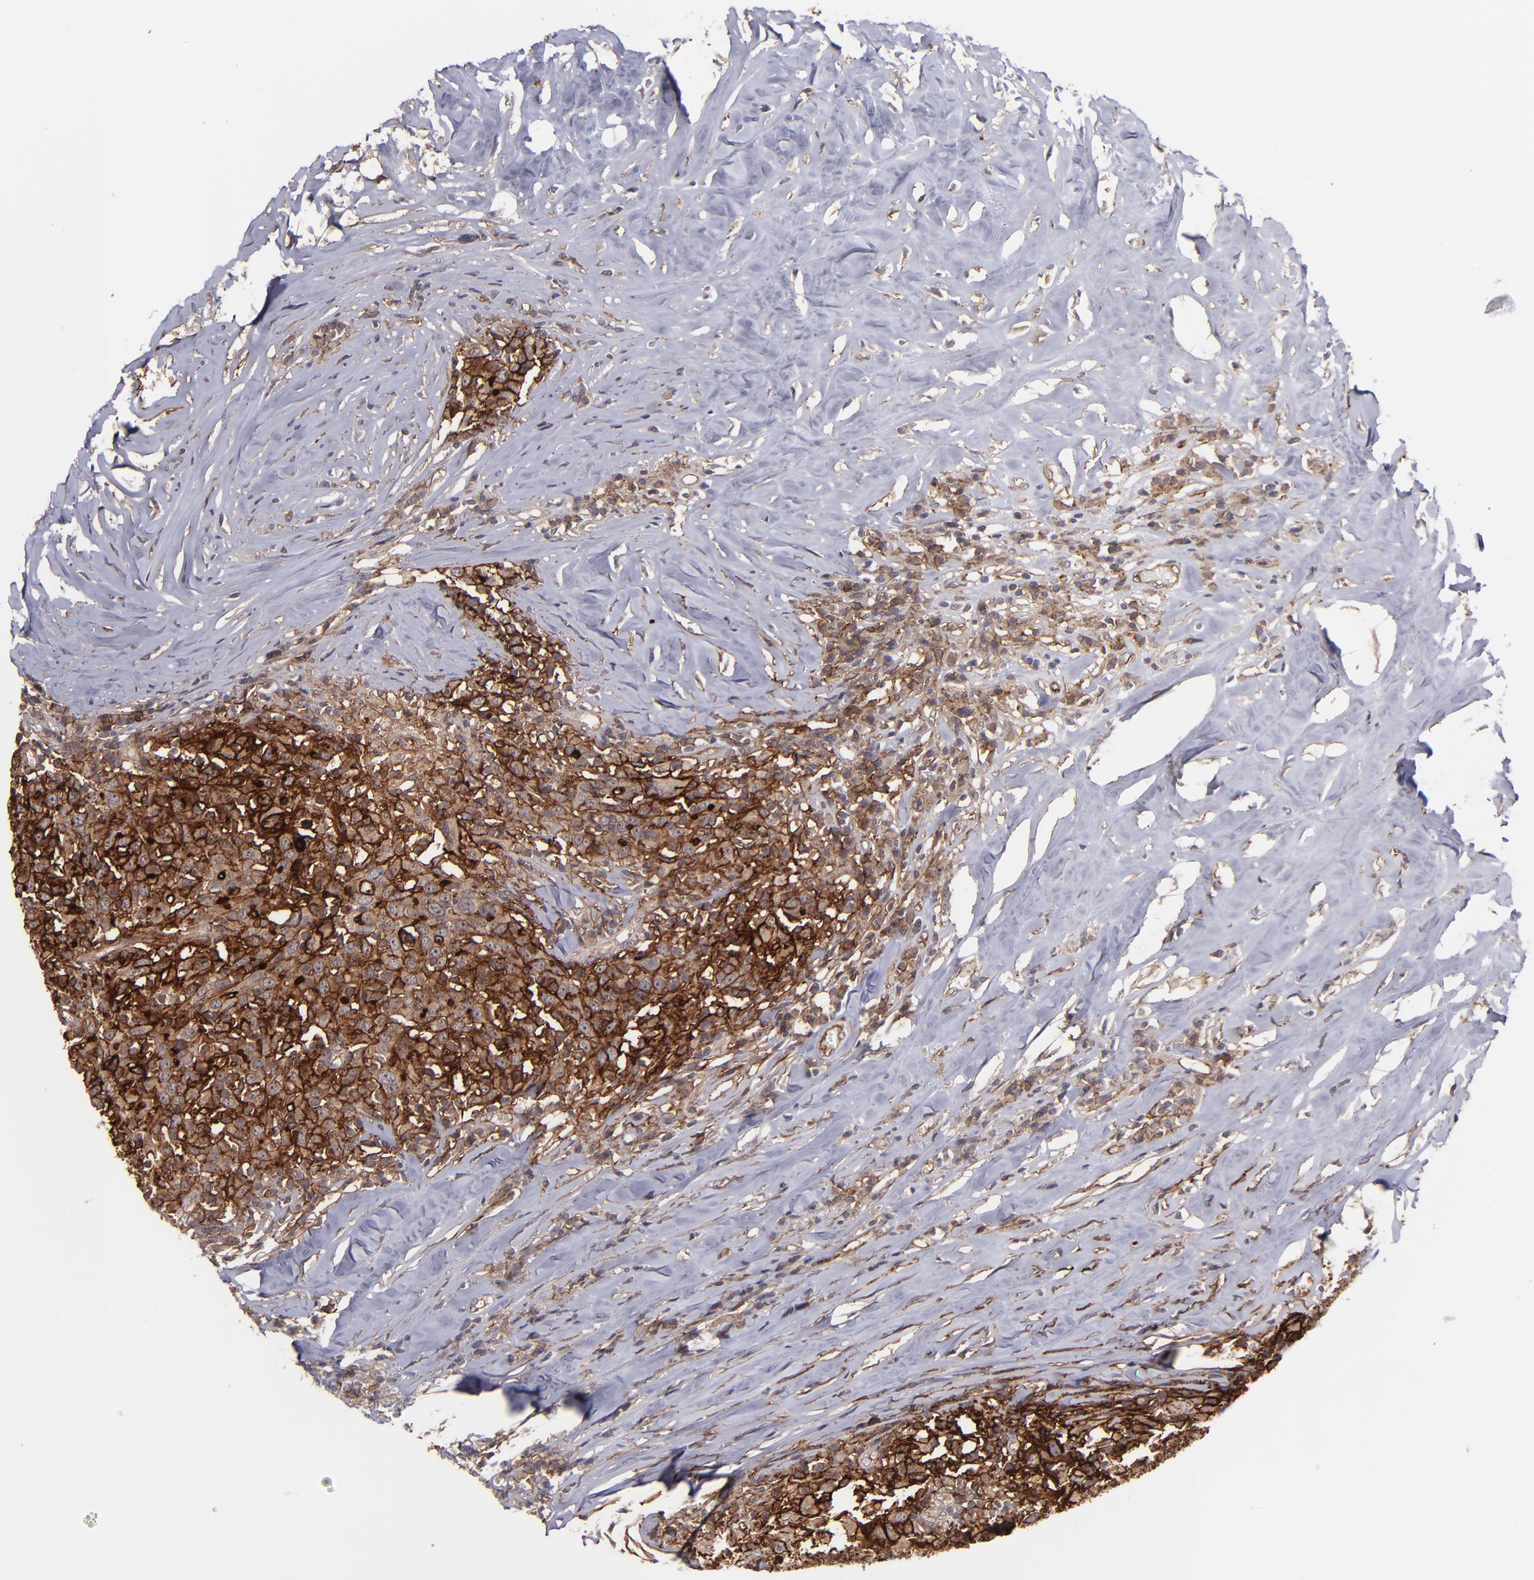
{"staining": {"intensity": "moderate", "quantity": "25%-75%", "location": "cytoplasmic/membranous"}, "tissue": "head and neck cancer", "cell_type": "Tumor cells", "image_type": "cancer", "snomed": [{"axis": "morphology", "description": "Adenocarcinoma, NOS"}, {"axis": "topography", "description": "Salivary gland"}, {"axis": "topography", "description": "Head-Neck"}], "caption": "Human head and neck cancer stained with a brown dye demonstrates moderate cytoplasmic/membranous positive staining in about 25%-75% of tumor cells.", "gene": "ICAM1", "patient": {"sex": "female", "age": 65}}